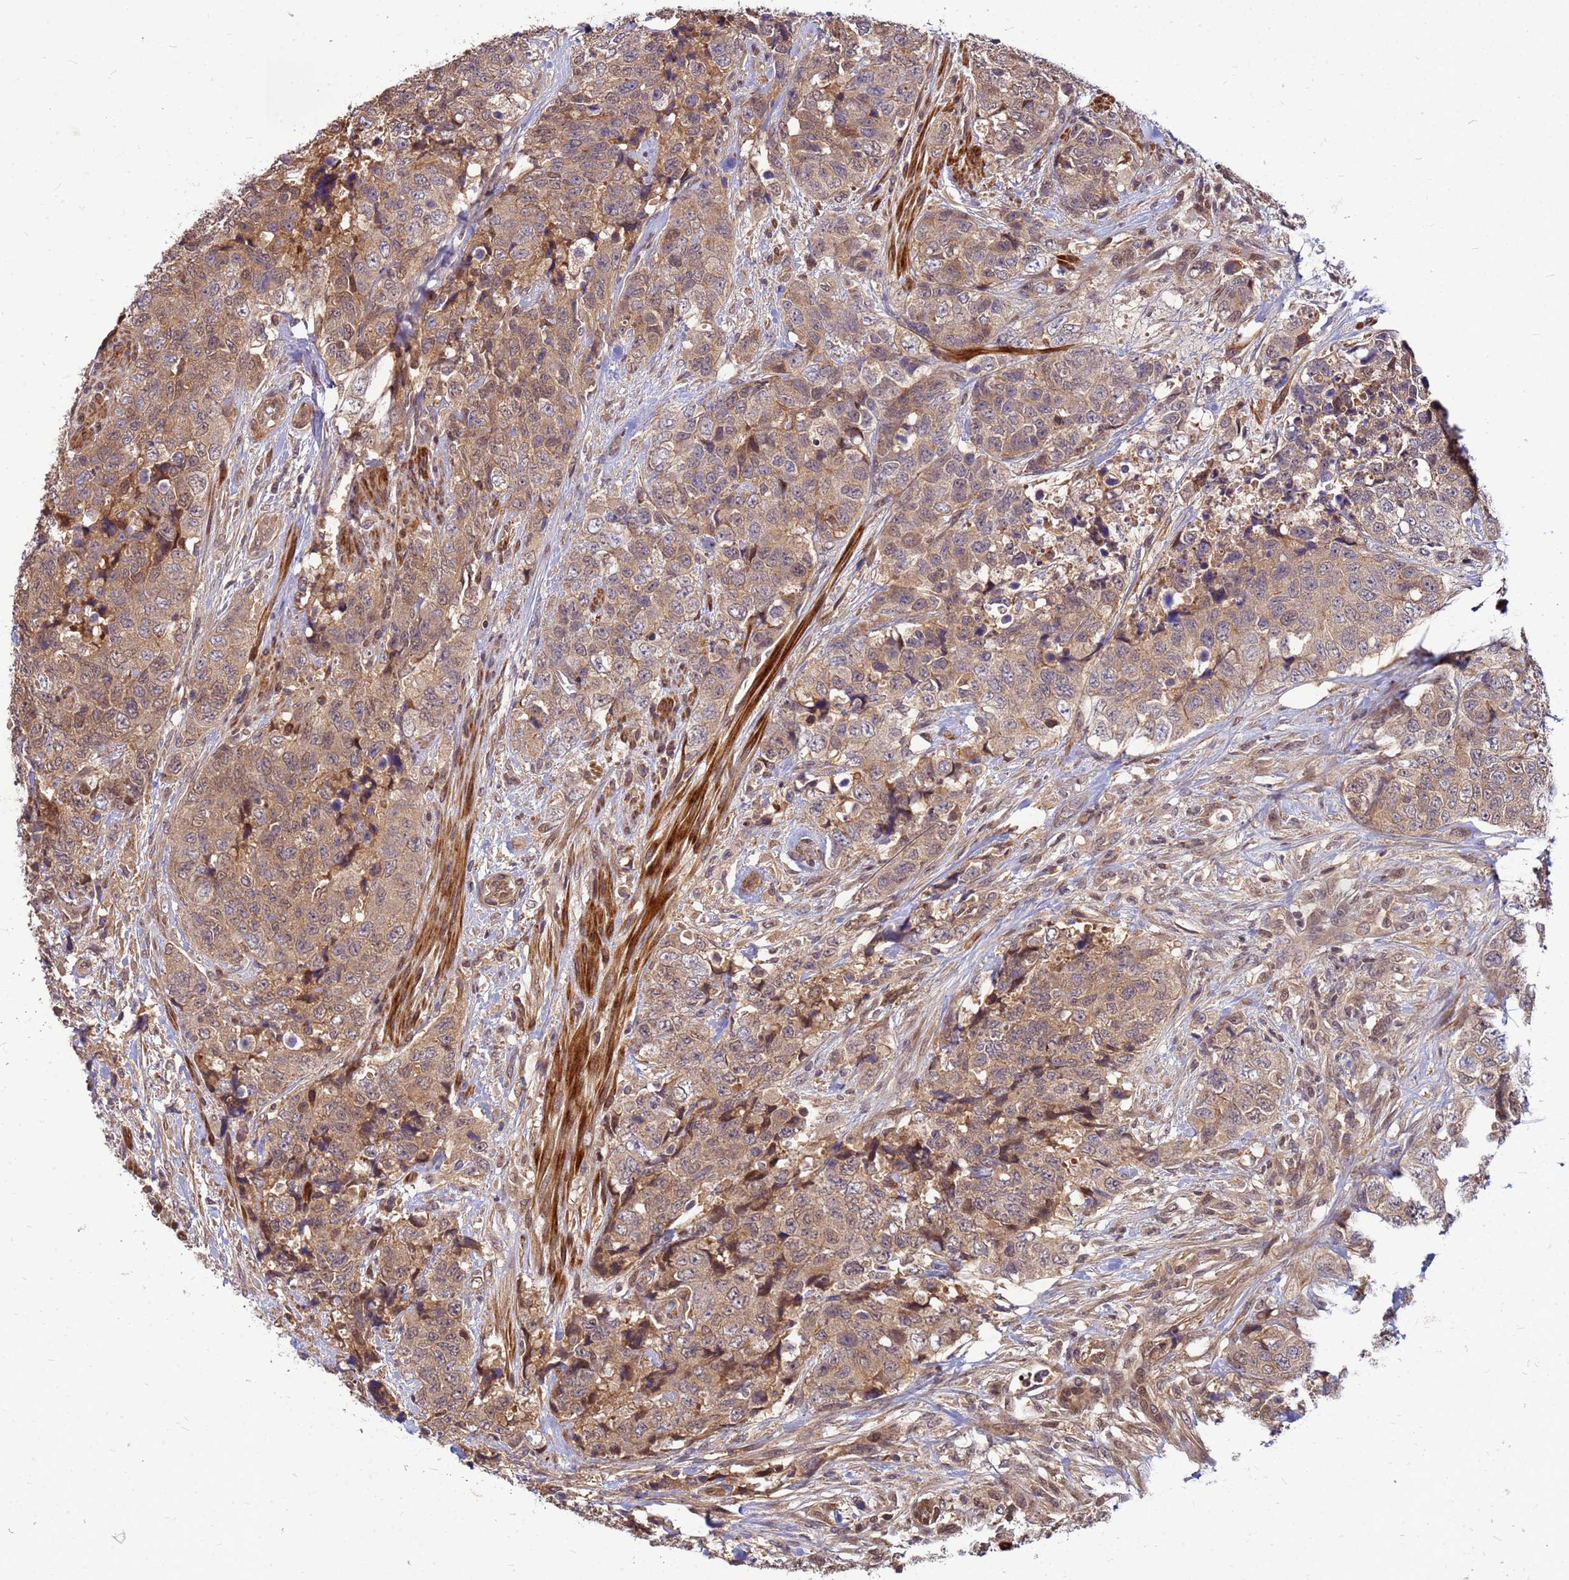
{"staining": {"intensity": "moderate", "quantity": ">75%", "location": "cytoplasmic/membranous"}, "tissue": "urothelial cancer", "cell_type": "Tumor cells", "image_type": "cancer", "snomed": [{"axis": "morphology", "description": "Urothelial carcinoma, High grade"}, {"axis": "topography", "description": "Urinary bladder"}], "caption": "Protein staining by immunohistochemistry (IHC) demonstrates moderate cytoplasmic/membranous expression in approximately >75% of tumor cells in urothelial cancer.", "gene": "DUS4L", "patient": {"sex": "female", "age": 78}}